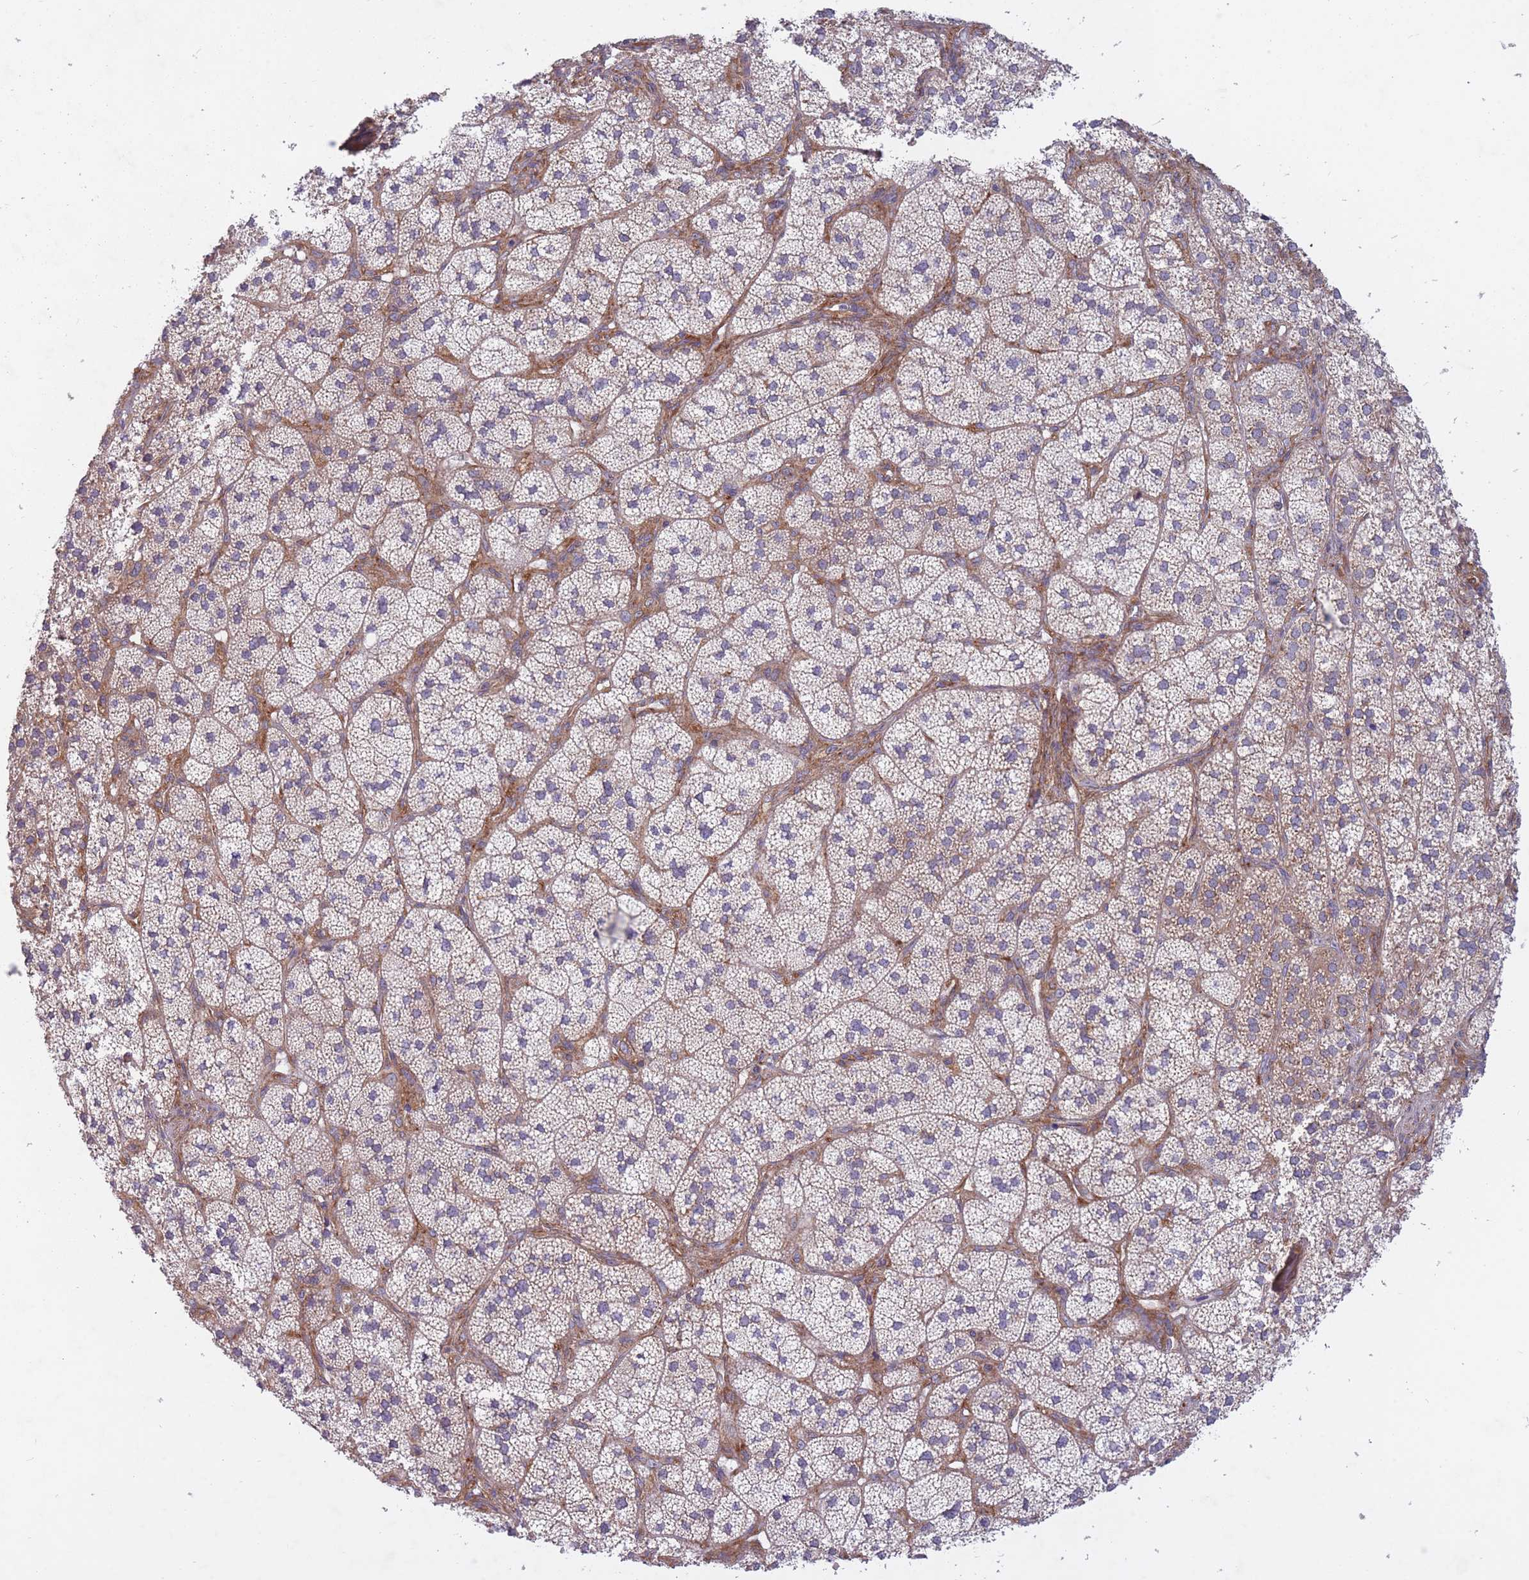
{"staining": {"intensity": "moderate", "quantity": "25%-75%", "location": "cytoplasmic/membranous"}, "tissue": "adrenal gland", "cell_type": "Glandular cells", "image_type": "normal", "snomed": [{"axis": "morphology", "description": "Normal tissue, NOS"}, {"axis": "topography", "description": "Adrenal gland"}], "caption": "Immunohistochemical staining of normal human adrenal gland exhibits moderate cytoplasmic/membranous protein staining in about 25%-75% of glandular cells. The staining is performed using DAB (3,3'-diaminobenzidine) brown chromogen to label protein expression. The nuclei are counter-stained blue using hematoxylin.", "gene": "CCDC124", "patient": {"sex": "female", "age": 58}}